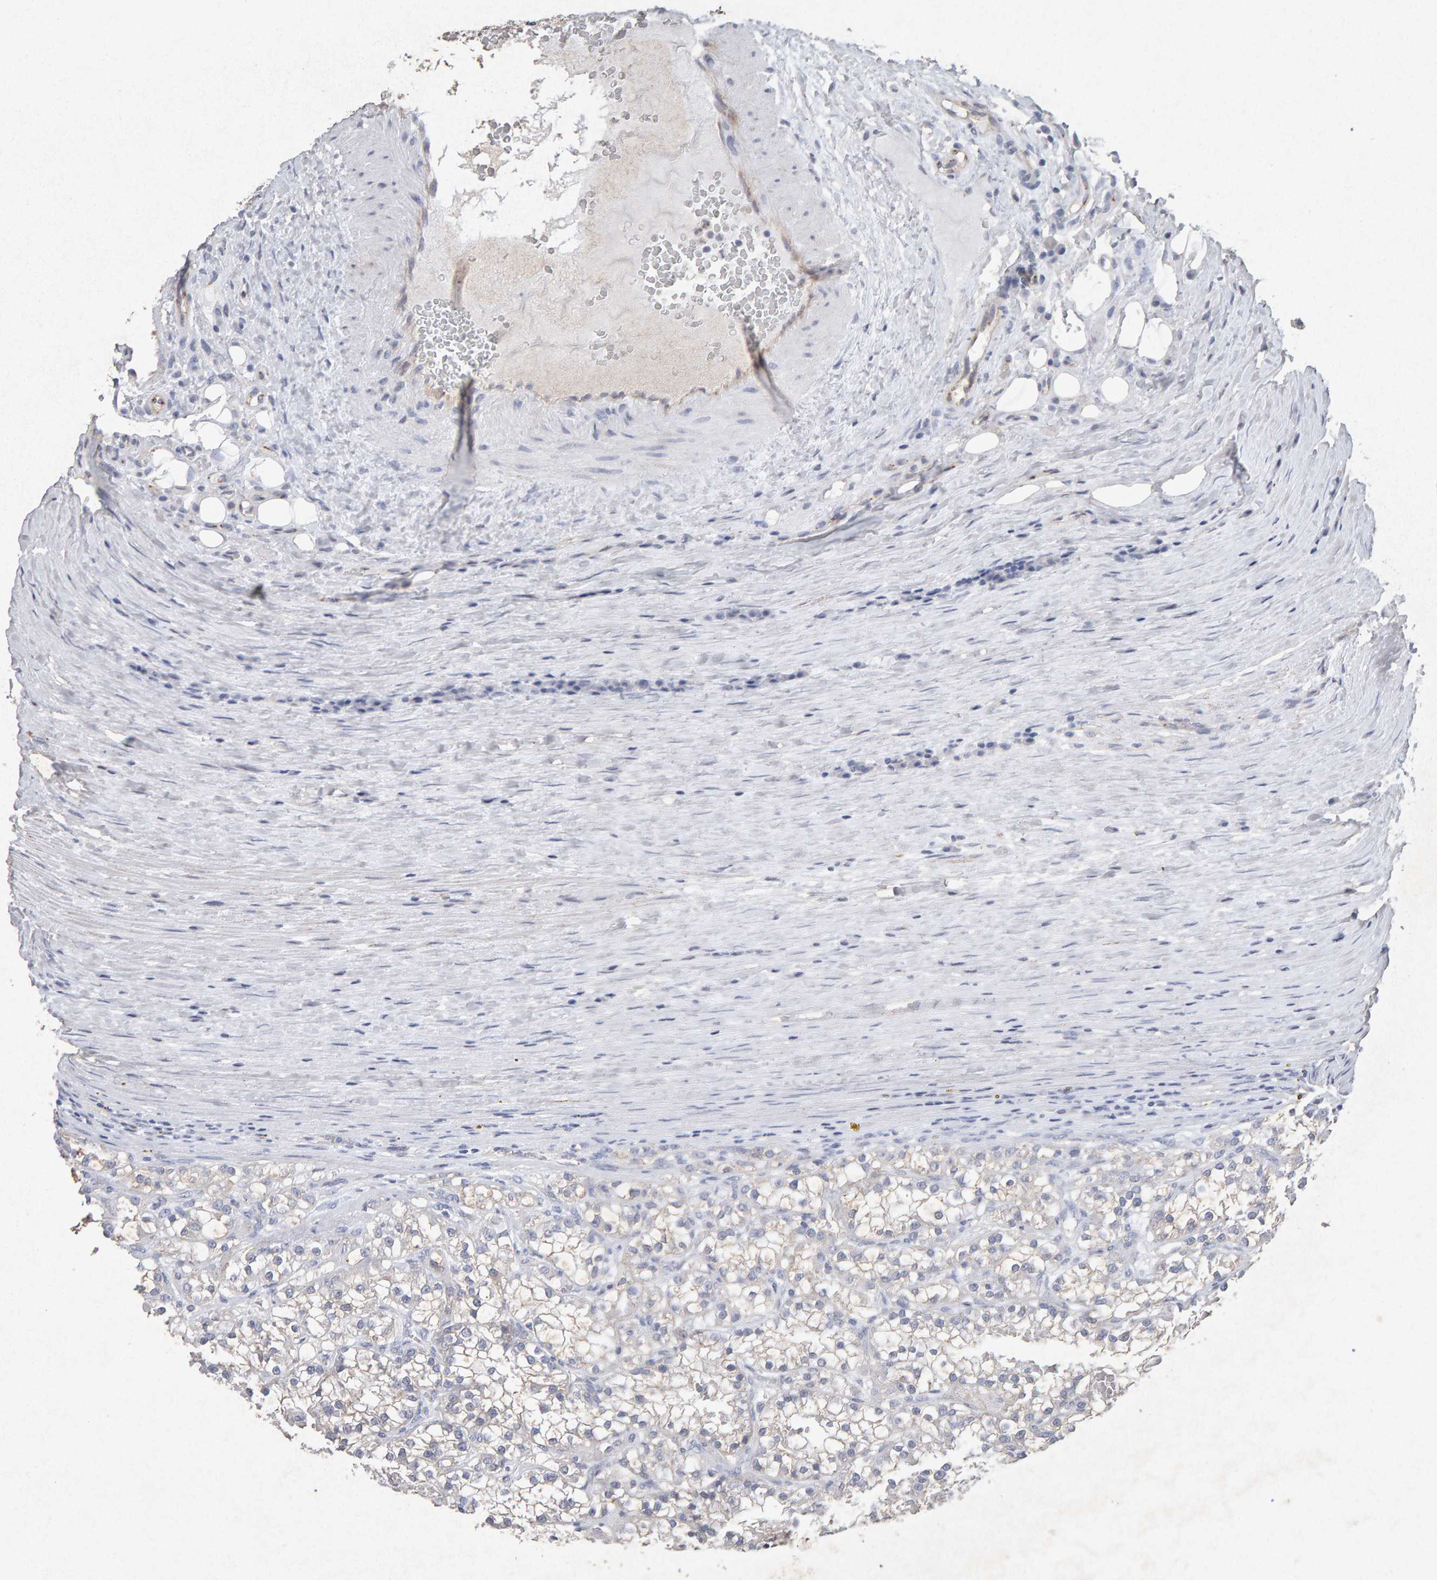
{"staining": {"intensity": "negative", "quantity": "none", "location": "none"}, "tissue": "renal cancer", "cell_type": "Tumor cells", "image_type": "cancer", "snomed": [{"axis": "morphology", "description": "Adenocarcinoma, NOS"}, {"axis": "topography", "description": "Kidney"}], "caption": "An immunohistochemistry histopathology image of renal cancer is shown. There is no staining in tumor cells of renal cancer.", "gene": "PTPRM", "patient": {"sex": "female", "age": 52}}